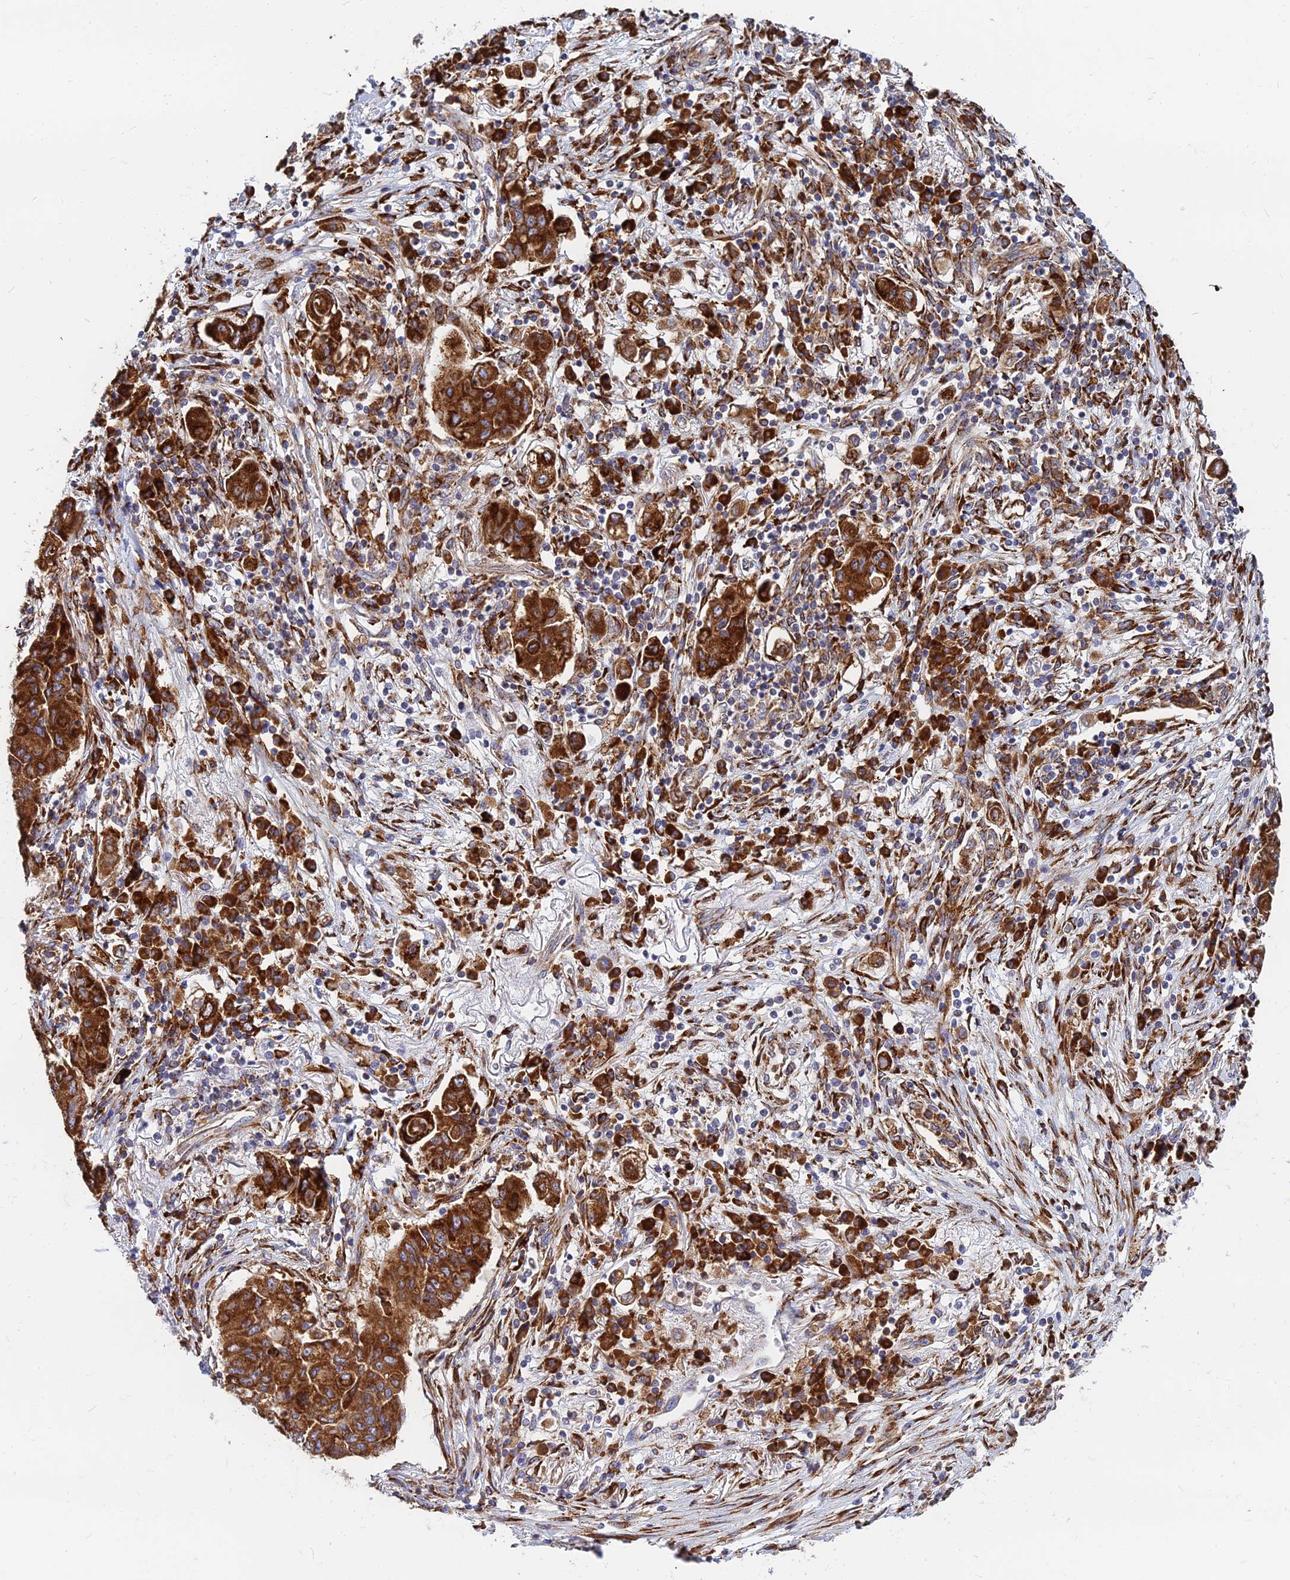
{"staining": {"intensity": "strong", "quantity": ">75%", "location": "cytoplasmic/membranous"}, "tissue": "lung cancer", "cell_type": "Tumor cells", "image_type": "cancer", "snomed": [{"axis": "morphology", "description": "Squamous cell carcinoma, NOS"}, {"axis": "topography", "description": "Lung"}], "caption": "IHC of squamous cell carcinoma (lung) exhibits high levels of strong cytoplasmic/membranous expression in about >75% of tumor cells. The staining was performed using DAB, with brown indicating positive protein expression. Nuclei are stained blue with hematoxylin.", "gene": "CCT6B", "patient": {"sex": "male", "age": 74}}